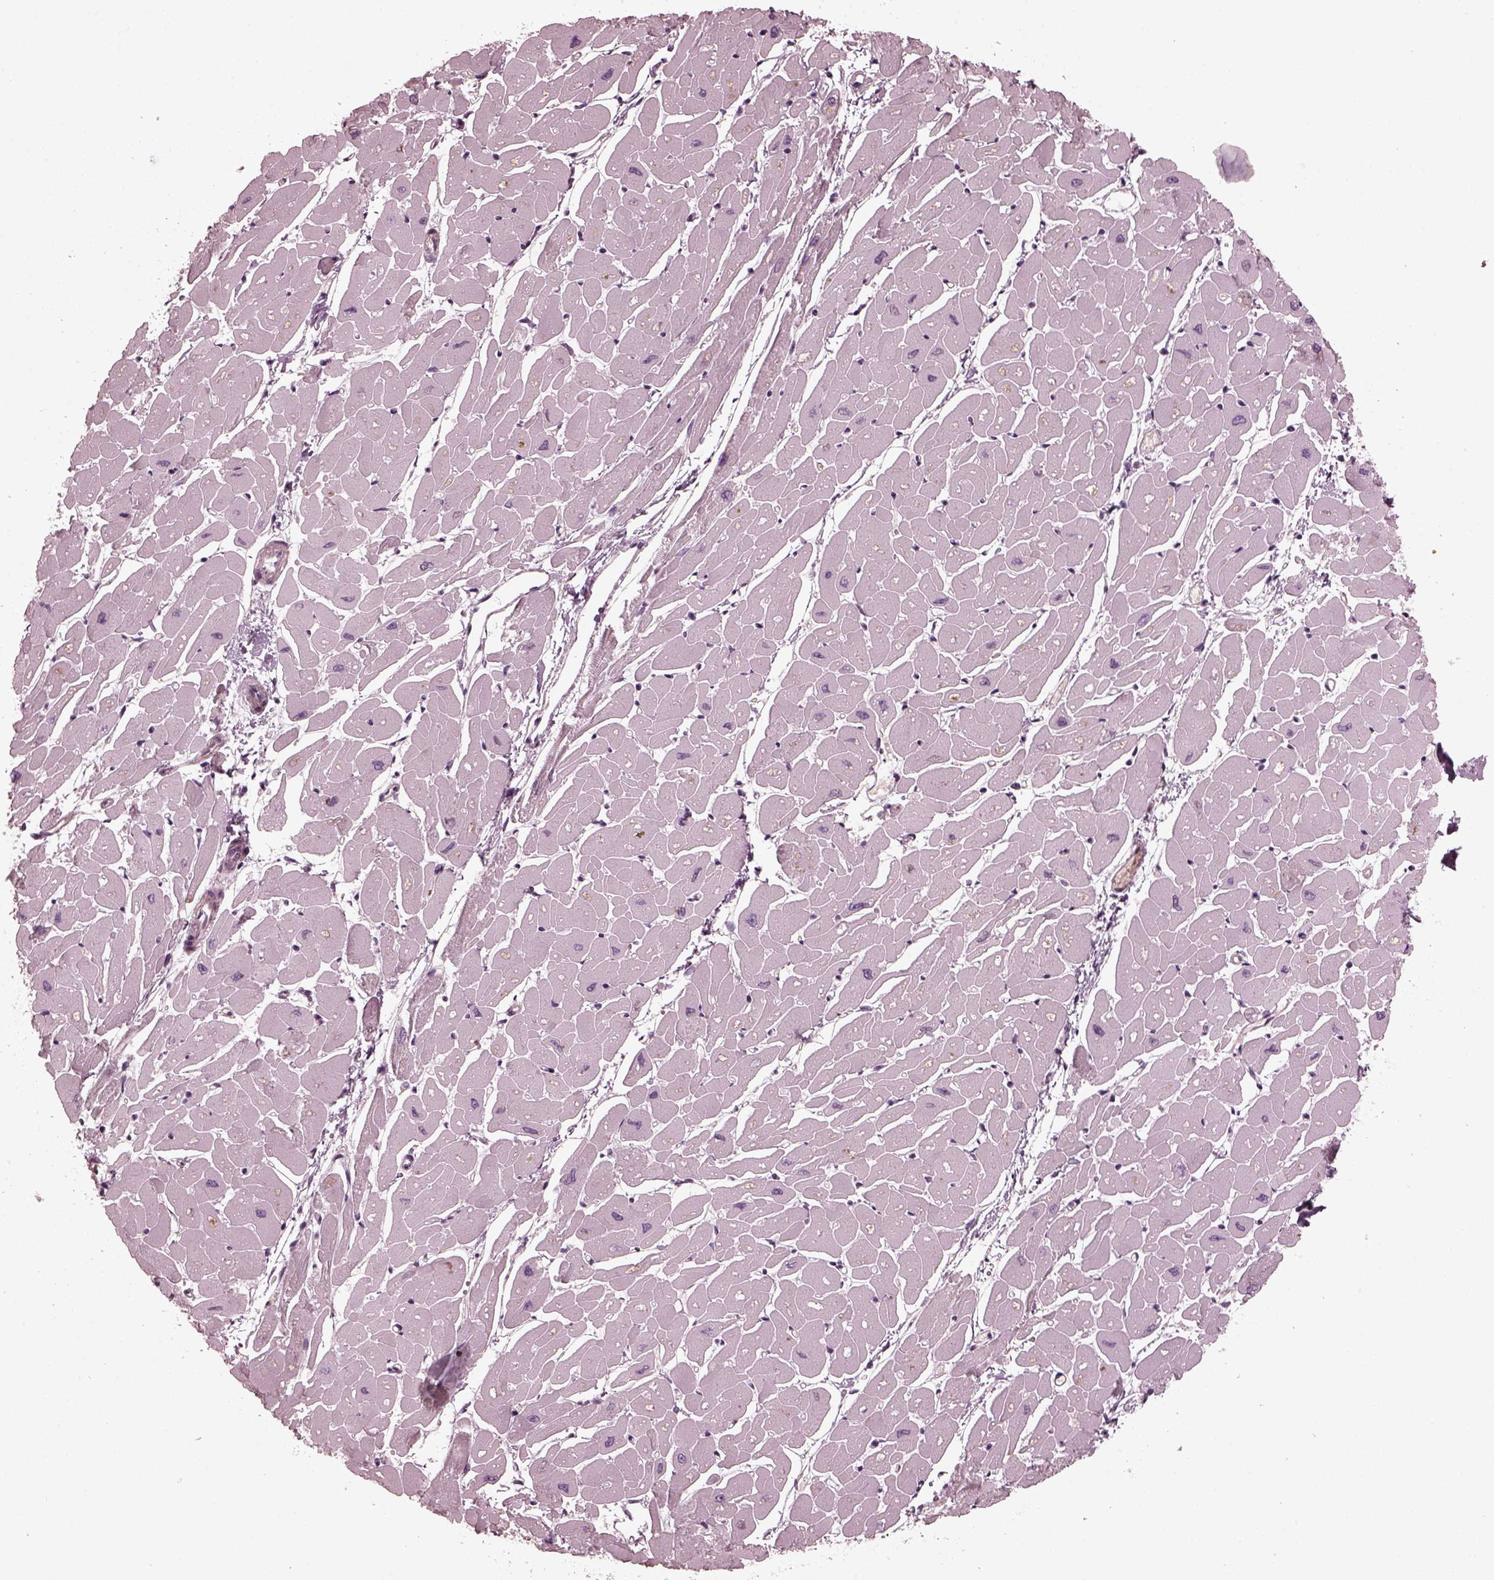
{"staining": {"intensity": "negative", "quantity": "none", "location": "none"}, "tissue": "heart muscle", "cell_type": "Cardiomyocytes", "image_type": "normal", "snomed": [{"axis": "morphology", "description": "Normal tissue, NOS"}, {"axis": "topography", "description": "Heart"}], "caption": "Immunohistochemistry image of unremarkable heart muscle: human heart muscle stained with DAB (3,3'-diaminobenzidine) shows no significant protein staining in cardiomyocytes. (Brightfield microscopy of DAB (3,3'-diaminobenzidine) immunohistochemistry at high magnification).", "gene": "KIF6", "patient": {"sex": "male", "age": 57}}